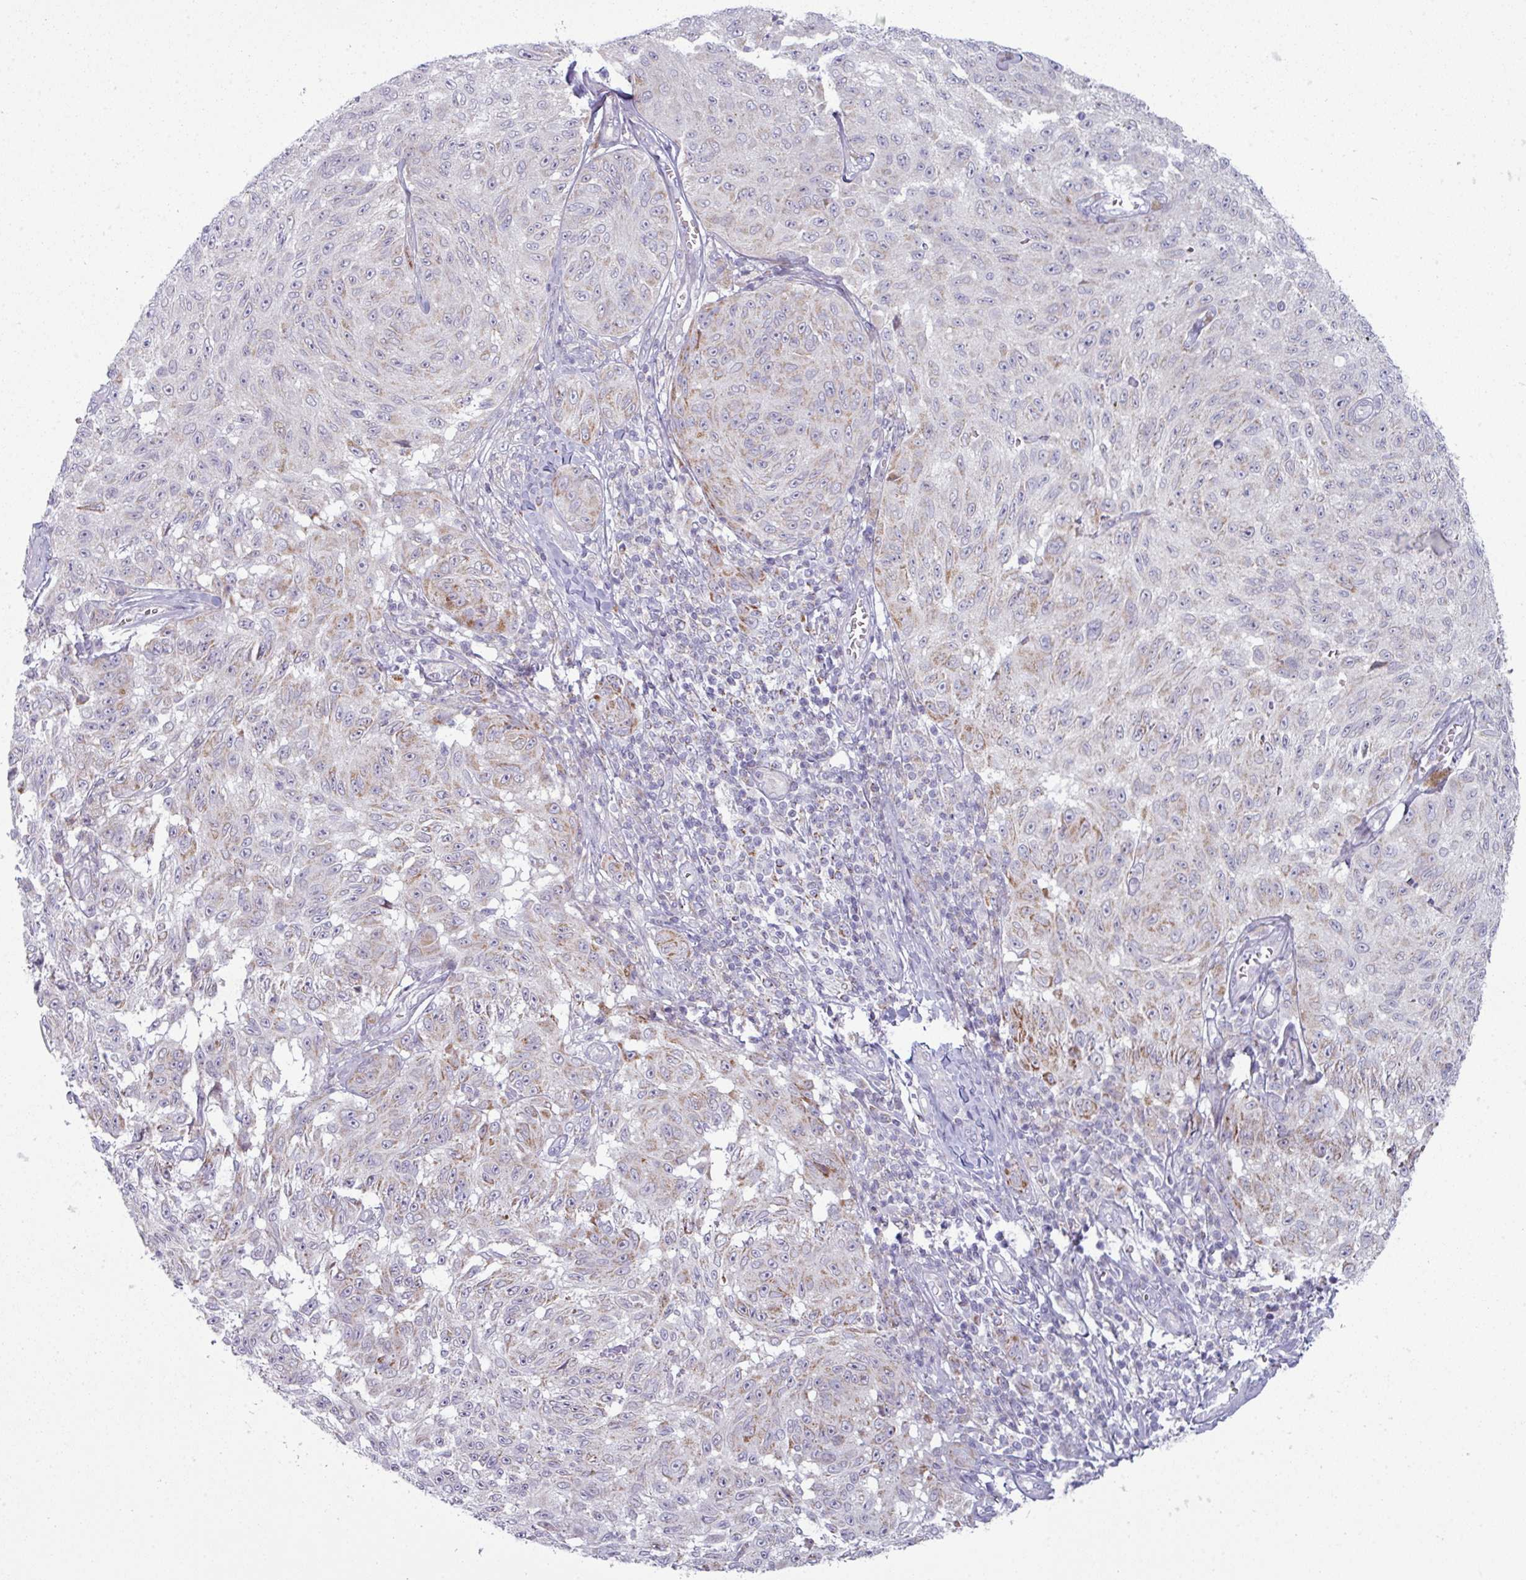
{"staining": {"intensity": "weak", "quantity": "25%-75%", "location": "cytoplasmic/membranous"}, "tissue": "melanoma", "cell_type": "Tumor cells", "image_type": "cancer", "snomed": [{"axis": "morphology", "description": "Malignant melanoma, NOS"}, {"axis": "topography", "description": "Skin"}], "caption": "DAB (3,3'-diaminobenzidine) immunohistochemical staining of human melanoma exhibits weak cytoplasmic/membranous protein positivity in approximately 25%-75% of tumor cells.", "gene": "ZNF615", "patient": {"sex": "male", "age": 68}}